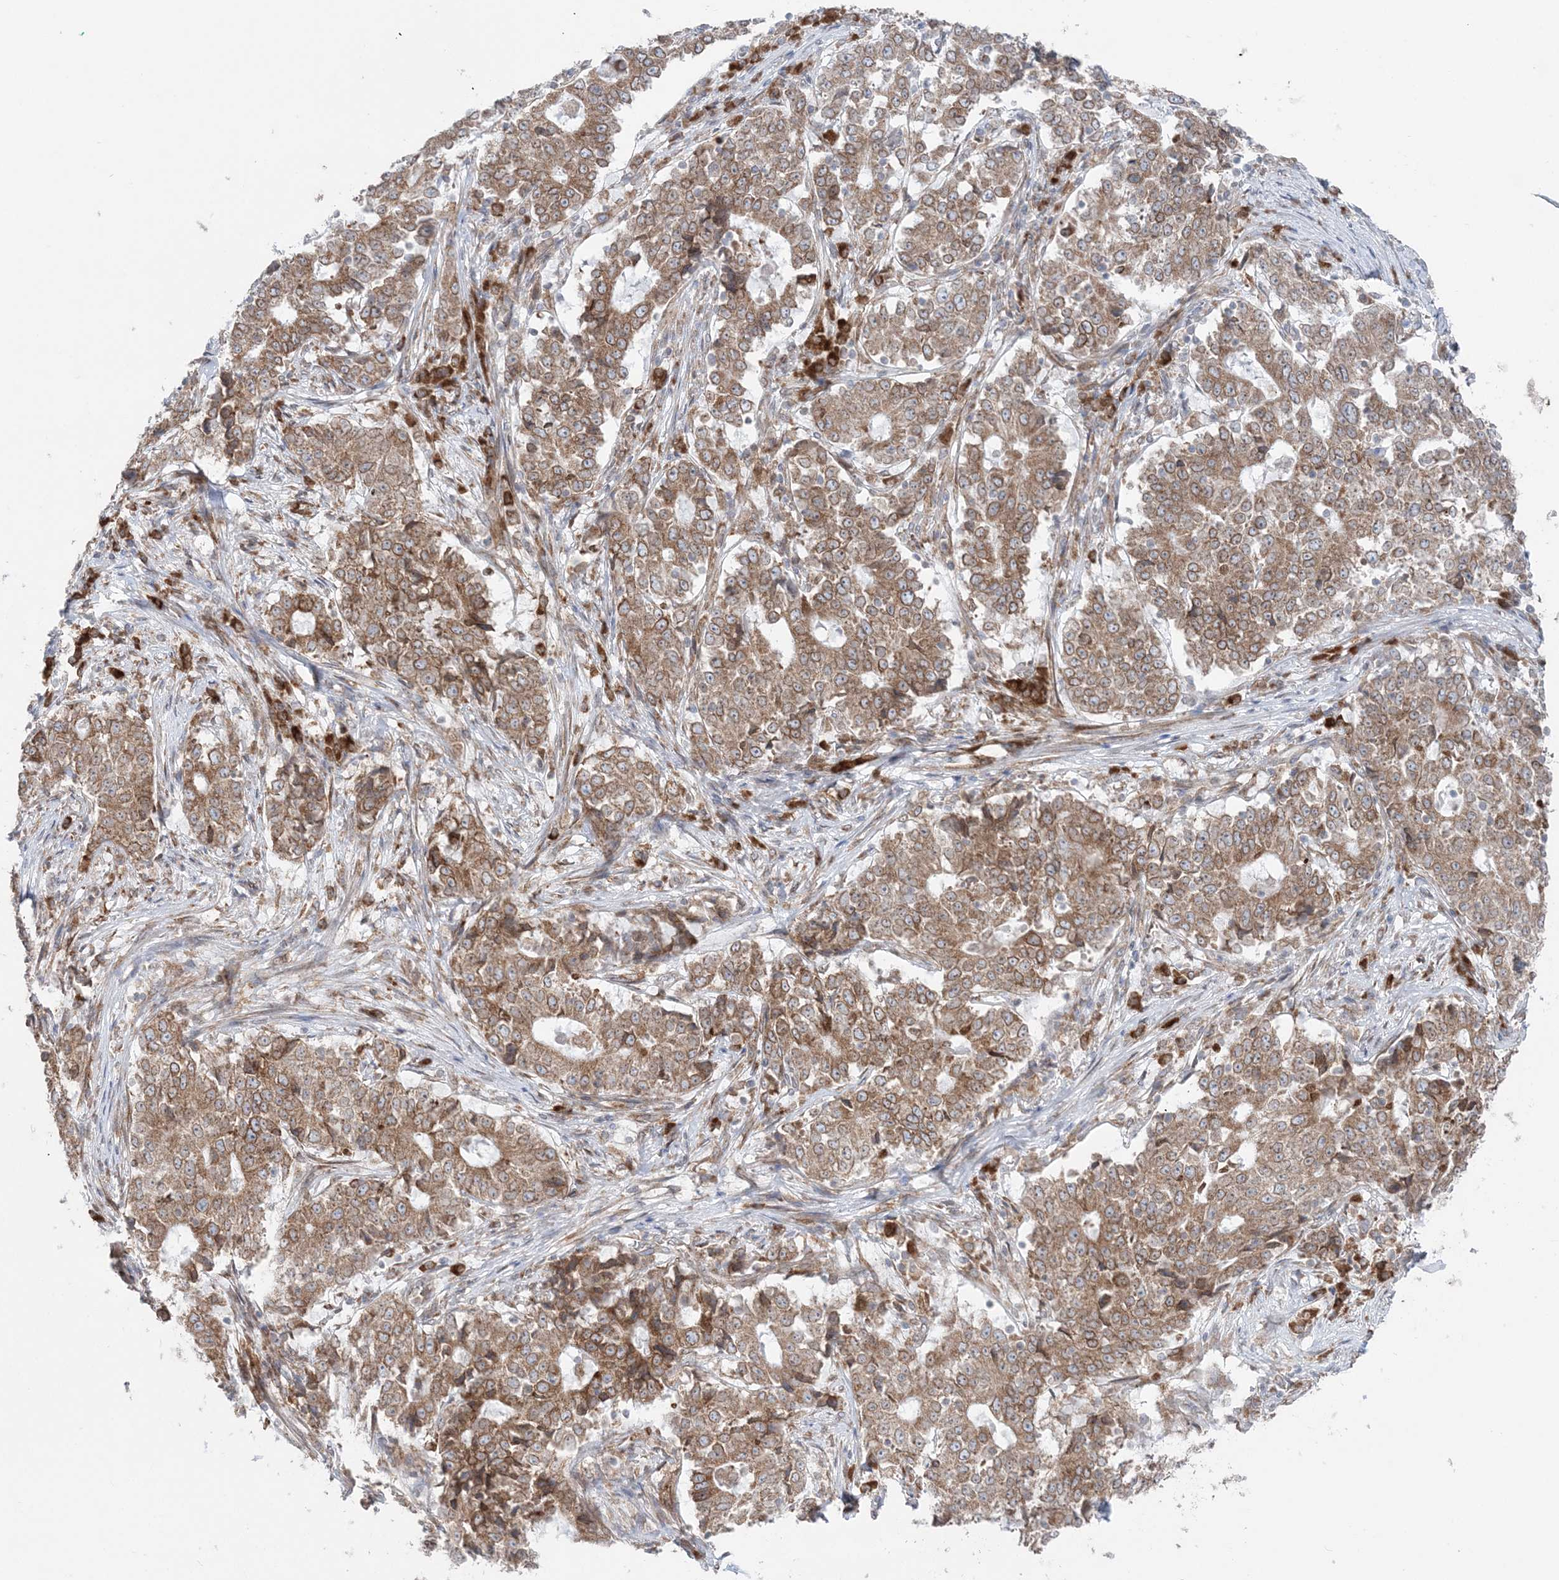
{"staining": {"intensity": "moderate", "quantity": ">75%", "location": "cytoplasmic/membranous"}, "tissue": "stomach cancer", "cell_type": "Tumor cells", "image_type": "cancer", "snomed": [{"axis": "morphology", "description": "Adenocarcinoma, NOS"}, {"axis": "topography", "description": "Stomach"}], "caption": "Protein analysis of adenocarcinoma (stomach) tissue shows moderate cytoplasmic/membranous staining in approximately >75% of tumor cells.", "gene": "TMED10", "patient": {"sex": "male", "age": 59}}